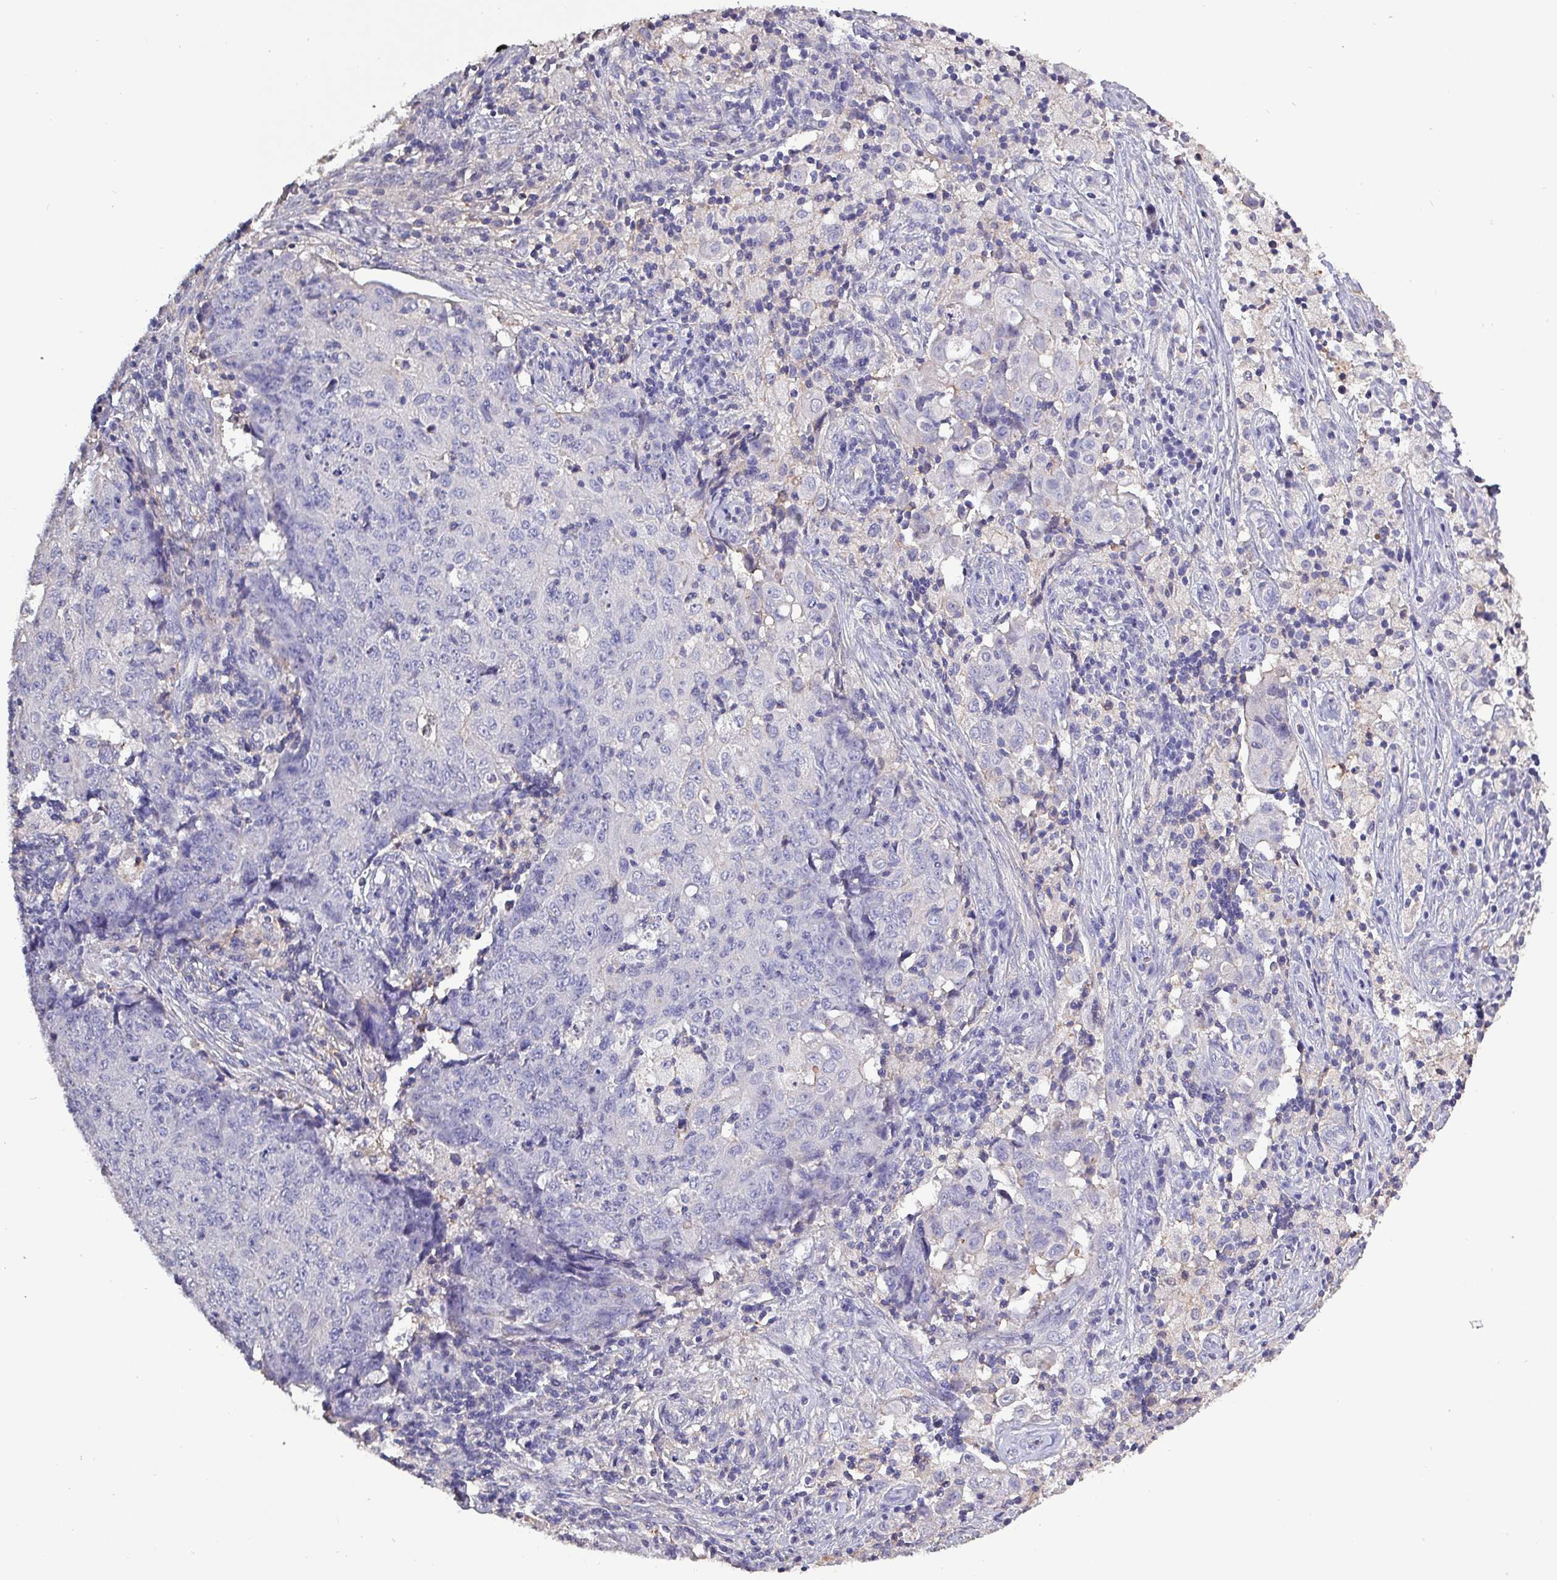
{"staining": {"intensity": "negative", "quantity": "none", "location": "none"}, "tissue": "ovarian cancer", "cell_type": "Tumor cells", "image_type": "cancer", "snomed": [{"axis": "morphology", "description": "Carcinoma, endometroid"}, {"axis": "topography", "description": "Ovary"}], "caption": "Tumor cells show no significant protein staining in ovarian cancer. (Immunohistochemistry, brightfield microscopy, high magnification).", "gene": "HTRA4", "patient": {"sex": "female", "age": 42}}